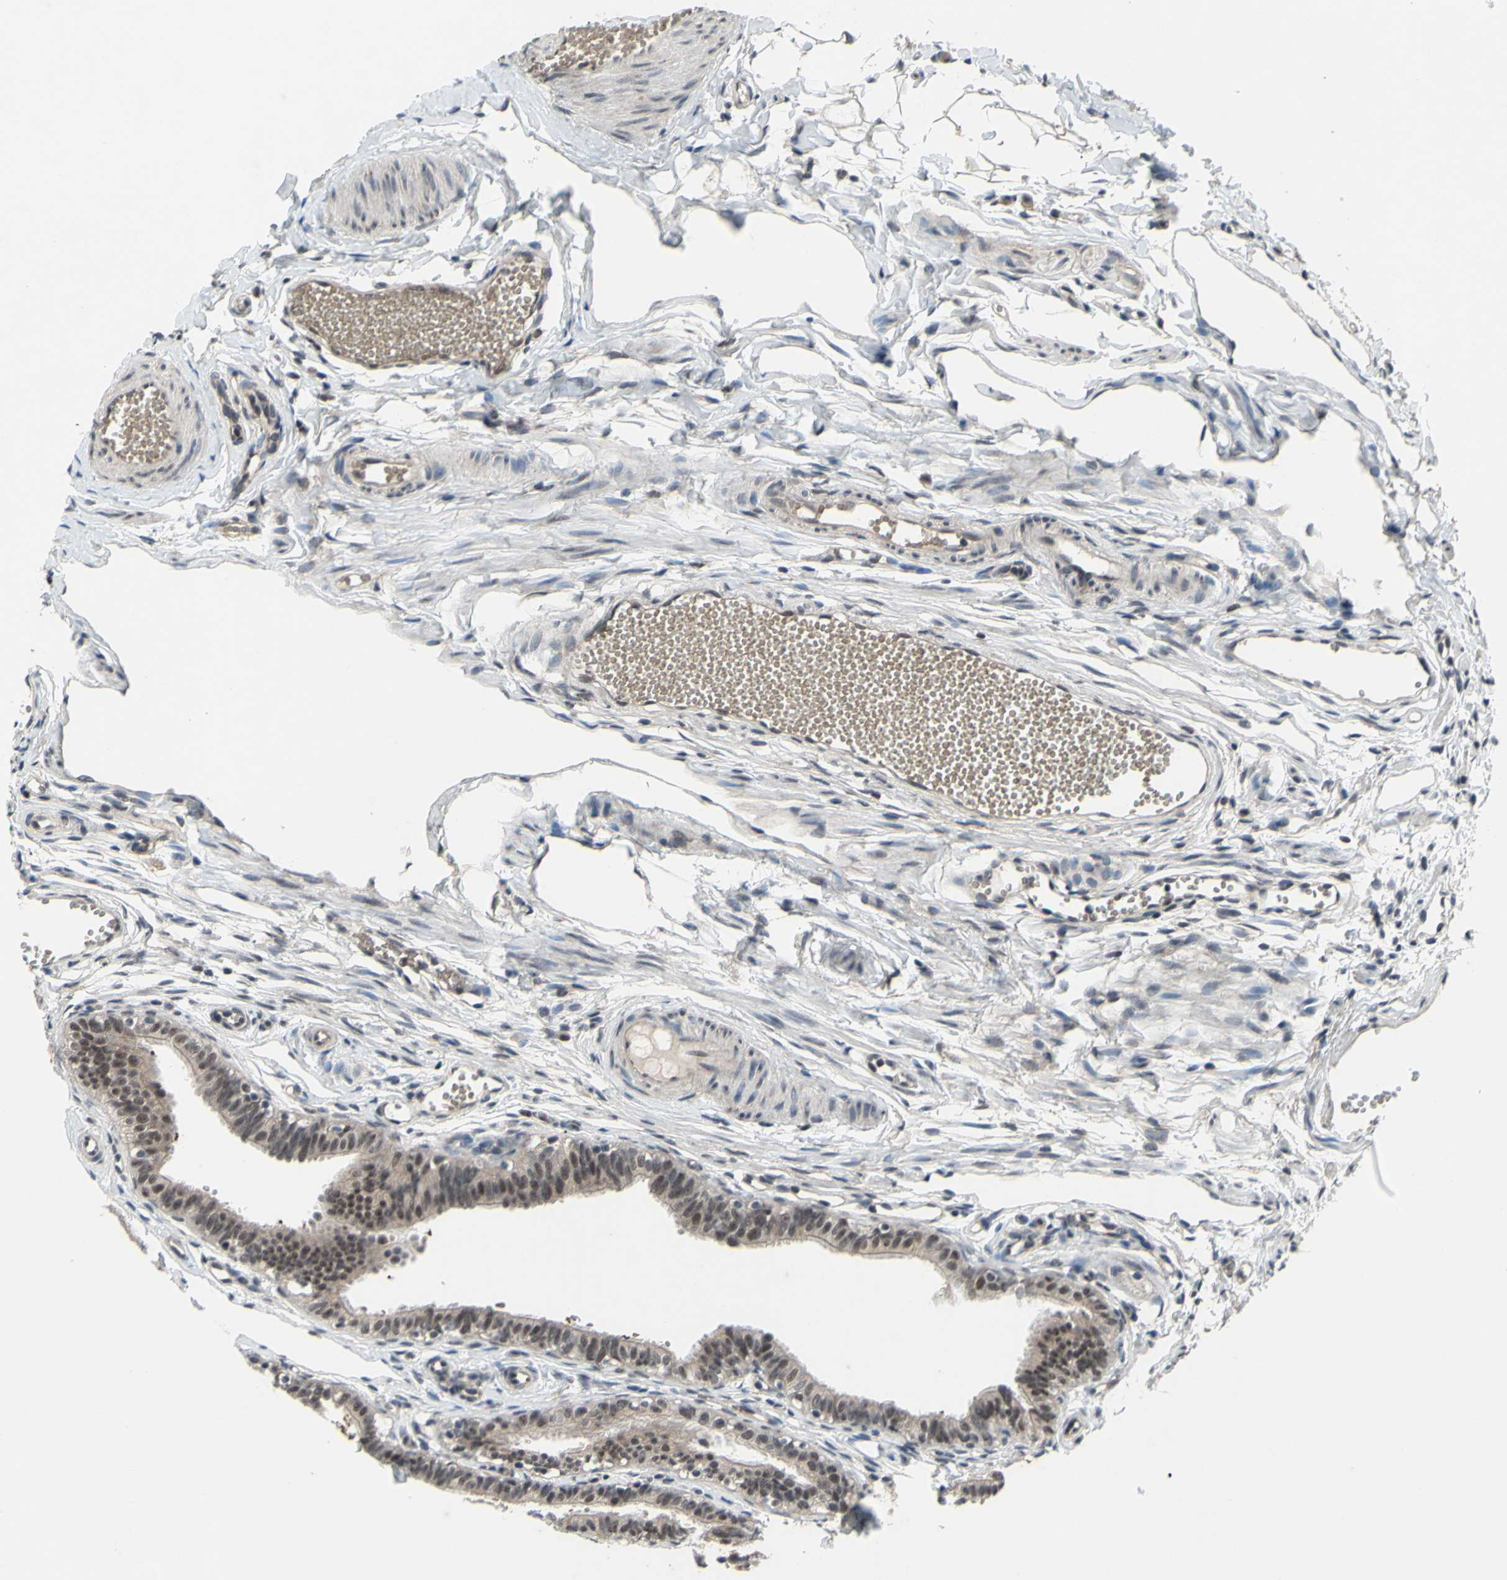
{"staining": {"intensity": "weak", "quantity": ">75%", "location": "cytoplasmic/membranous,nuclear"}, "tissue": "fallopian tube", "cell_type": "Glandular cells", "image_type": "normal", "snomed": [{"axis": "morphology", "description": "Normal tissue, NOS"}, {"axis": "topography", "description": "Fallopian tube"}, {"axis": "topography", "description": "Placenta"}], "caption": "Immunohistochemistry (DAB) staining of unremarkable human fallopian tube shows weak cytoplasmic/membranous,nuclear protein positivity in approximately >75% of glandular cells.", "gene": "TRDMT1", "patient": {"sex": "female", "age": 34}}